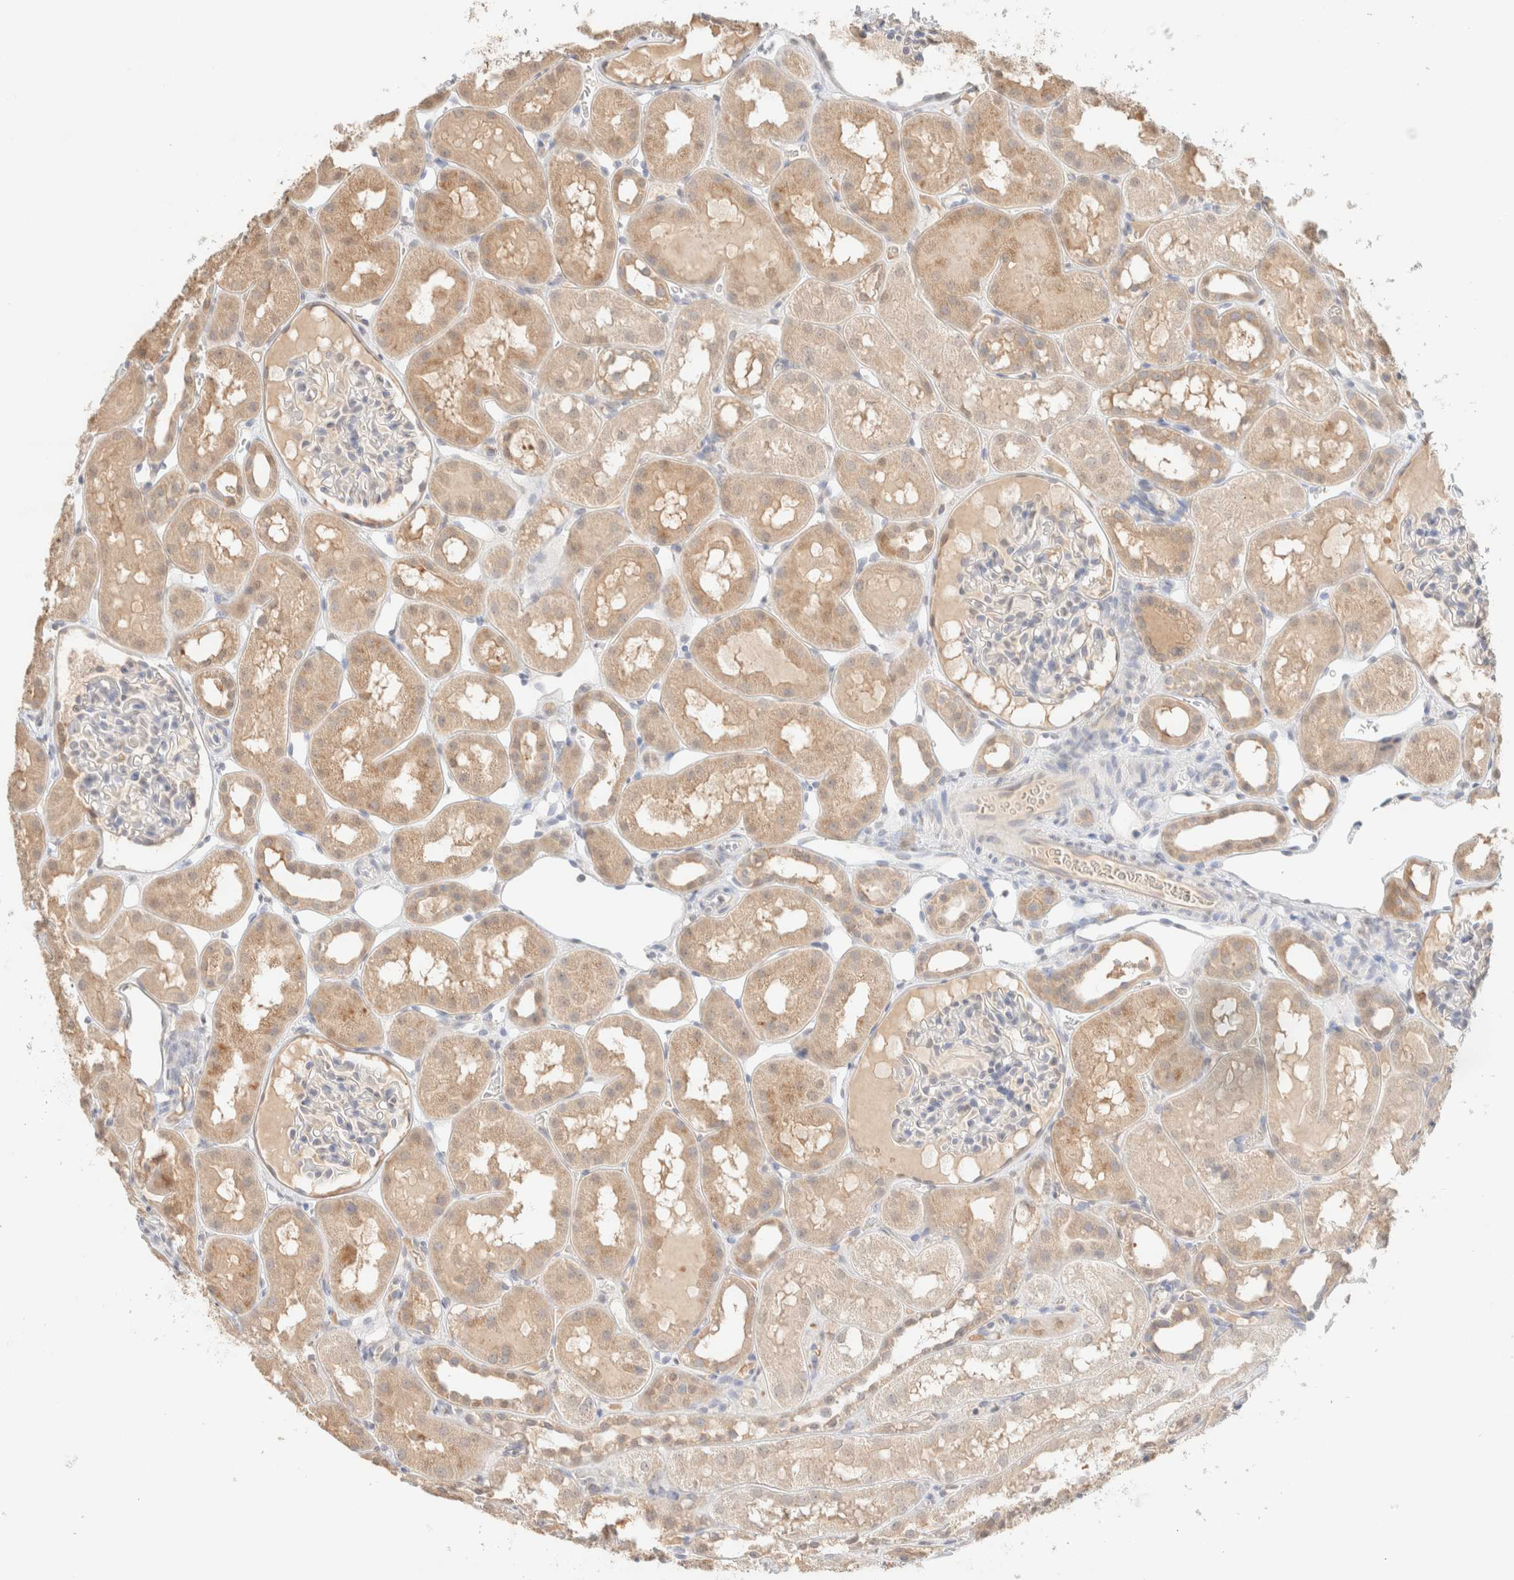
{"staining": {"intensity": "negative", "quantity": "none", "location": "none"}, "tissue": "kidney", "cell_type": "Cells in glomeruli", "image_type": "normal", "snomed": [{"axis": "morphology", "description": "Normal tissue, NOS"}, {"axis": "topography", "description": "Kidney"}, {"axis": "topography", "description": "Urinary bladder"}], "caption": "The photomicrograph displays no significant staining in cells in glomeruli of kidney. (DAB (3,3'-diaminobenzidine) IHC, high magnification).", "gene": "CPA1", "patient": {"sex": "male", "age": 16}}